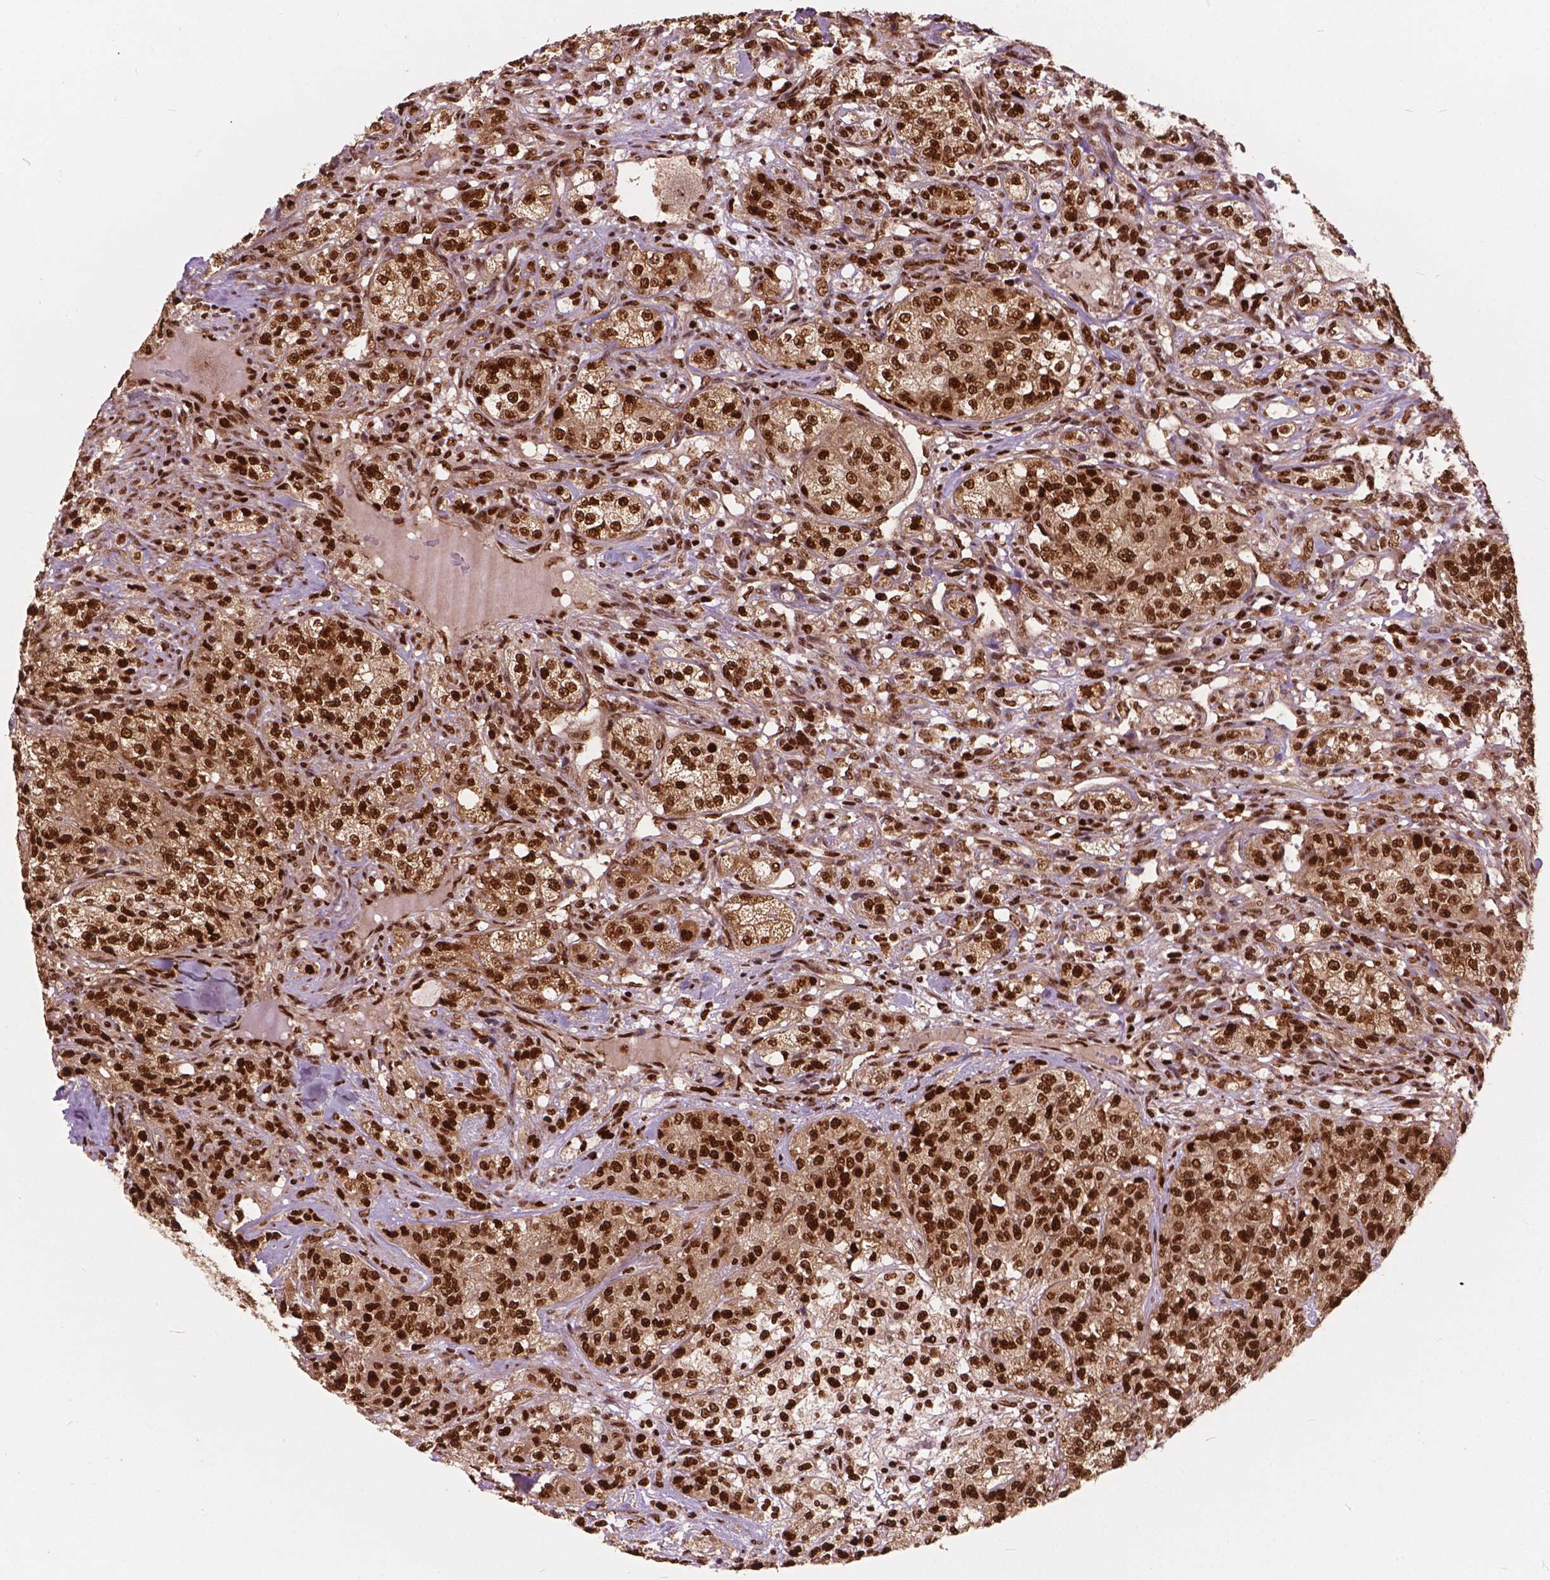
{"staining": {"intensity": "strong", "quantity": ">75%", "location": "nuclear"}, "tissue": "renal cancer", "cell_type": "Tumor cells", "image_type": "cancer", "snomed": [{"axis": "morphology", "description": "Adenocarcinoma, NOS"}, {"axis": "topography", "description": "Kidney"}], "caption": "An immunohistochemistry (IHC) micrograph of tumor tissue is shown. Protein staining in brown highlights strong nuclear positivity in renal adenocarcinoma within tumor cells. (Stains: DAB (3,3'-diaminobenzidine) in brown, nuclei in blue, Microscopy: brightfield microscopy at high magnification).", "gene": "ANP32B", "patient": {"sex": "female", "age": 63}}